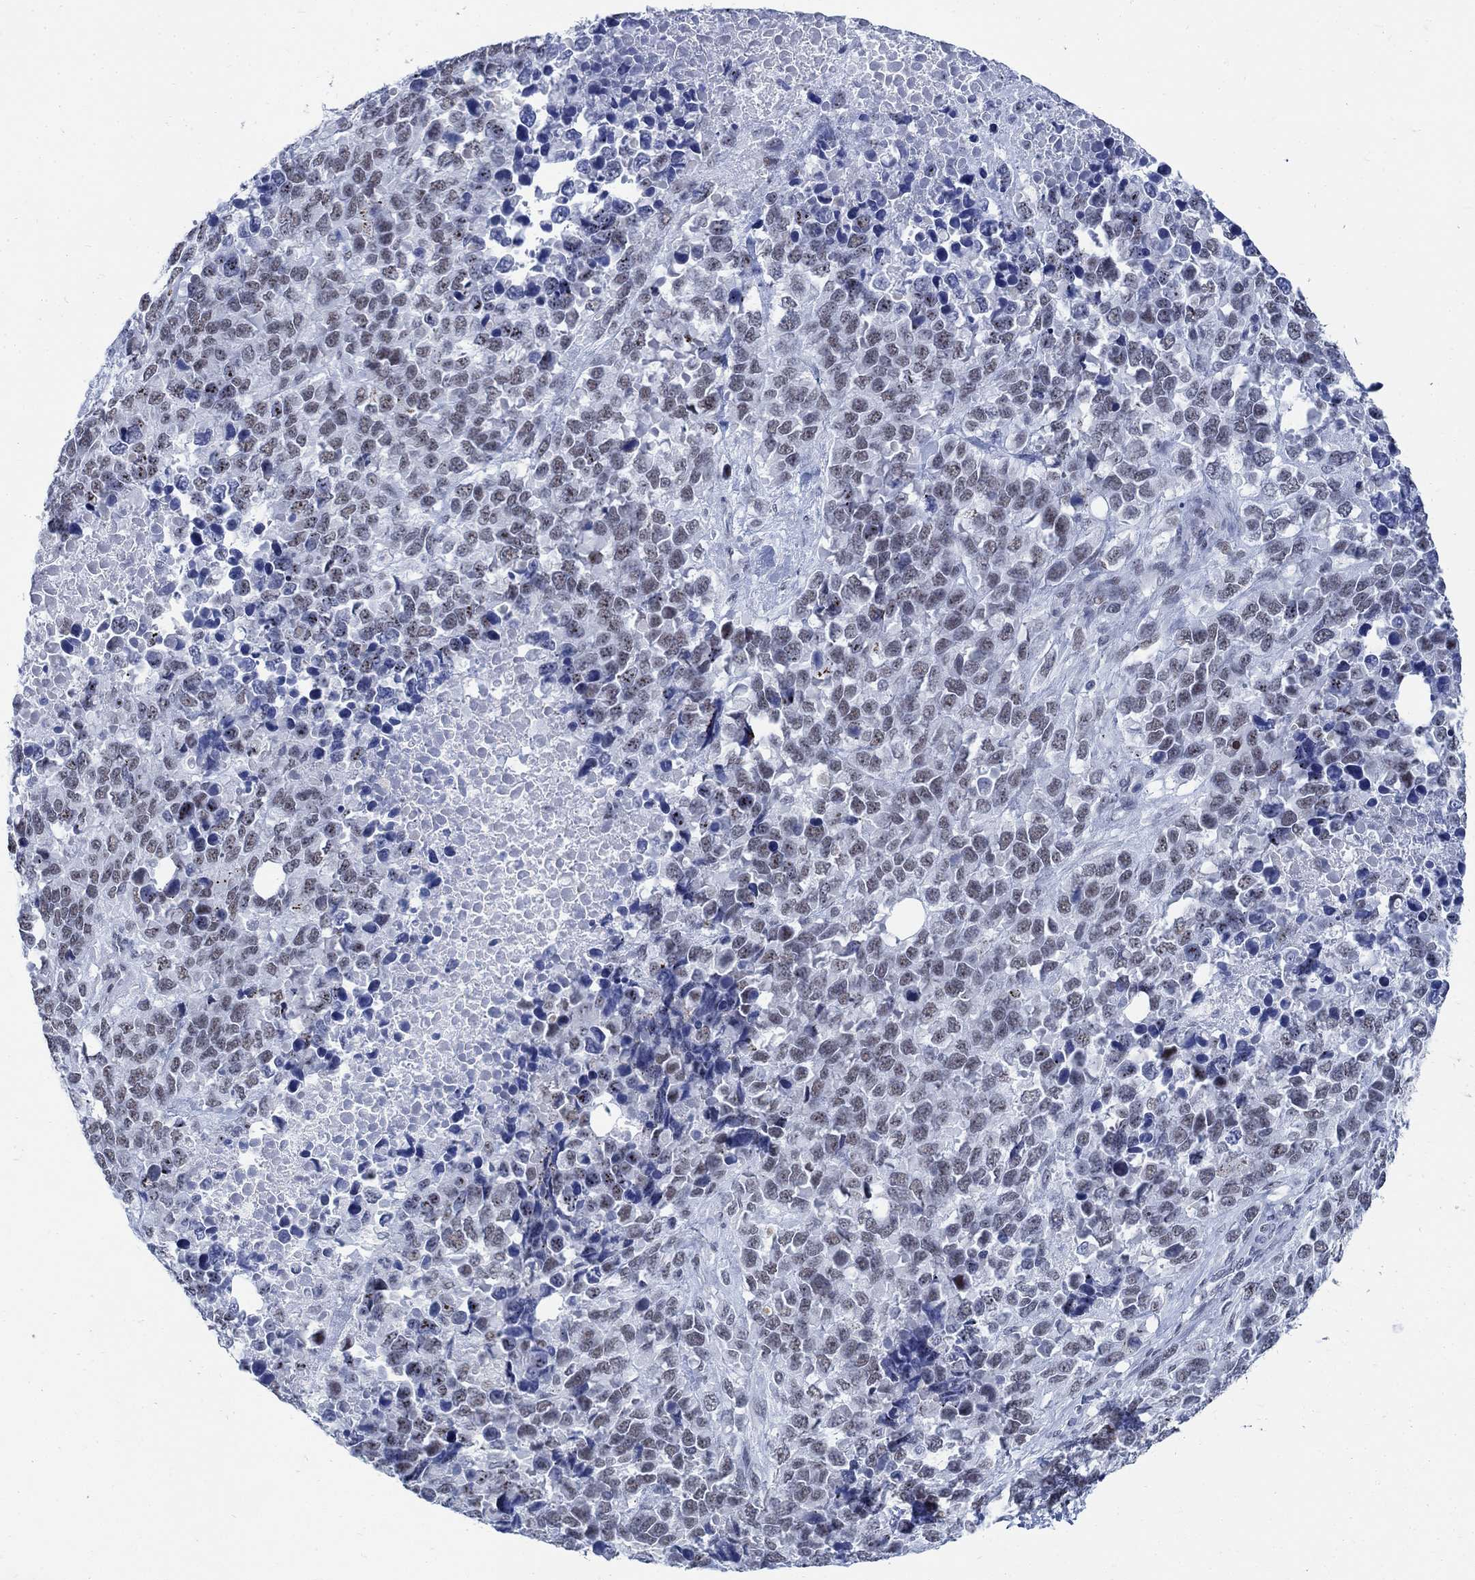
{"staining": {"intensity": "weak", "quantity": "25%-75%", "location": "nuclear"}, "tissue": "melanoma", "cell_type": "Tumor cells", "image_type": "cancer", "snomed": [{"axis": "morphology", "description": "Malignant melanoma, Metastatic site"}, {"axis": "topography", "description": "Skin"}], "caption": "Weak nuclear protein expression is seen in about 25%-75% of tumor cells in melanoma.", "gene": "DLK1", "patient": {"sex": "male", "age": 84}}